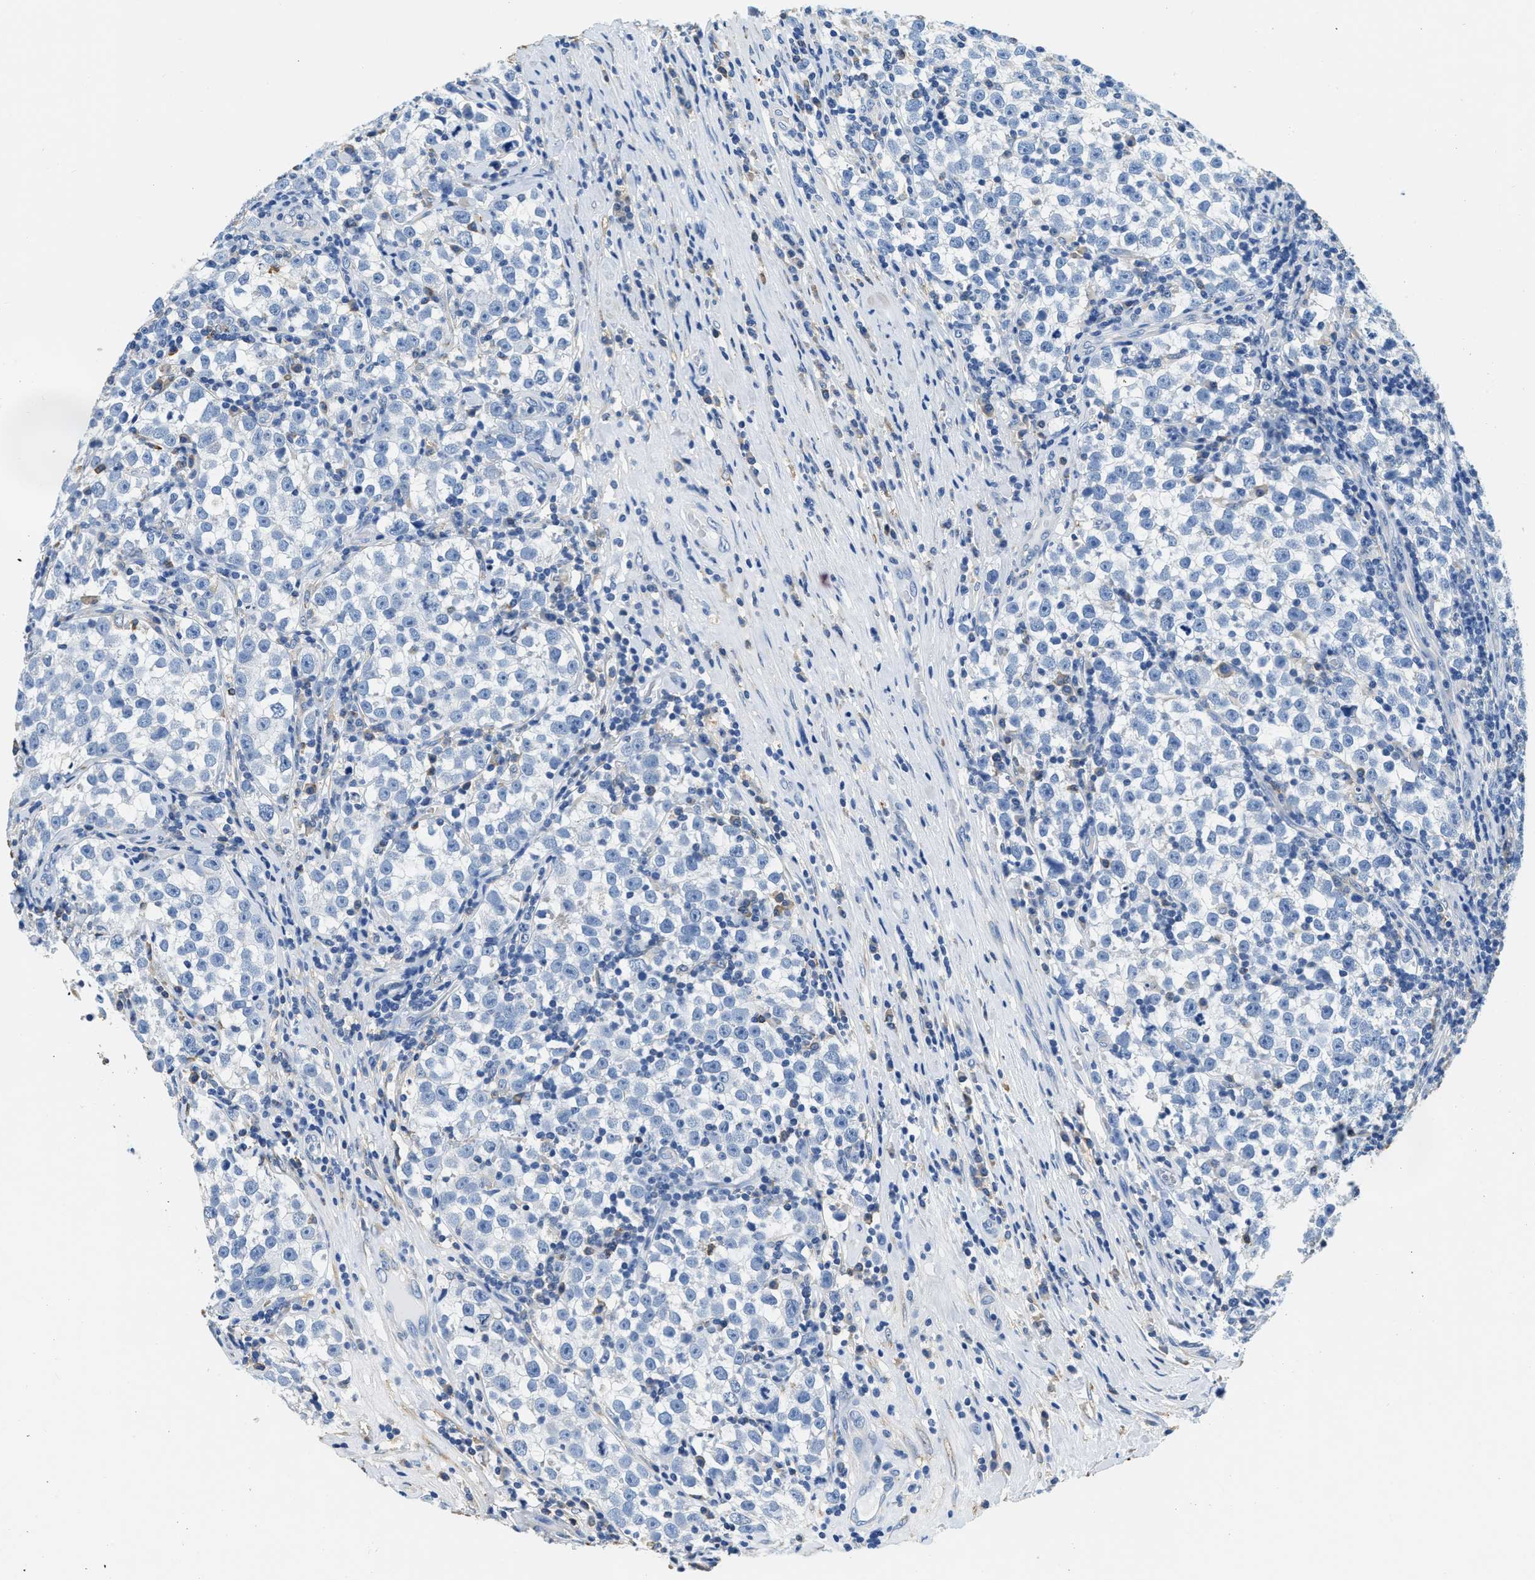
{"staining": {"intensity": "negative", "quantity": "none", "location": "none"}, "tissue": "testis cancer", "cell_type": "Tumor cells", "image_type": "cancer", "snomed": [{"axis": "morphology", "description": "Normal tissue, NOS"}, {"axis": "morphology", "description": "Seminoma, NOS"}, {"axis": "topography", "description": "Testis"}], "caption": "Immunohistochemistry photomicrograph of human seminoma (testis) stained for a protein (brown), which displays no staining in tumor cells. Brightfield microscopy of immunohistochemistry stained with DAB (3,3'-diaminobenzidine) (brown) and hematoxylin (blue), captured at high magnification.", "gene": "ZDHHC13", "patient": {"sex": "male", "age": 43}}